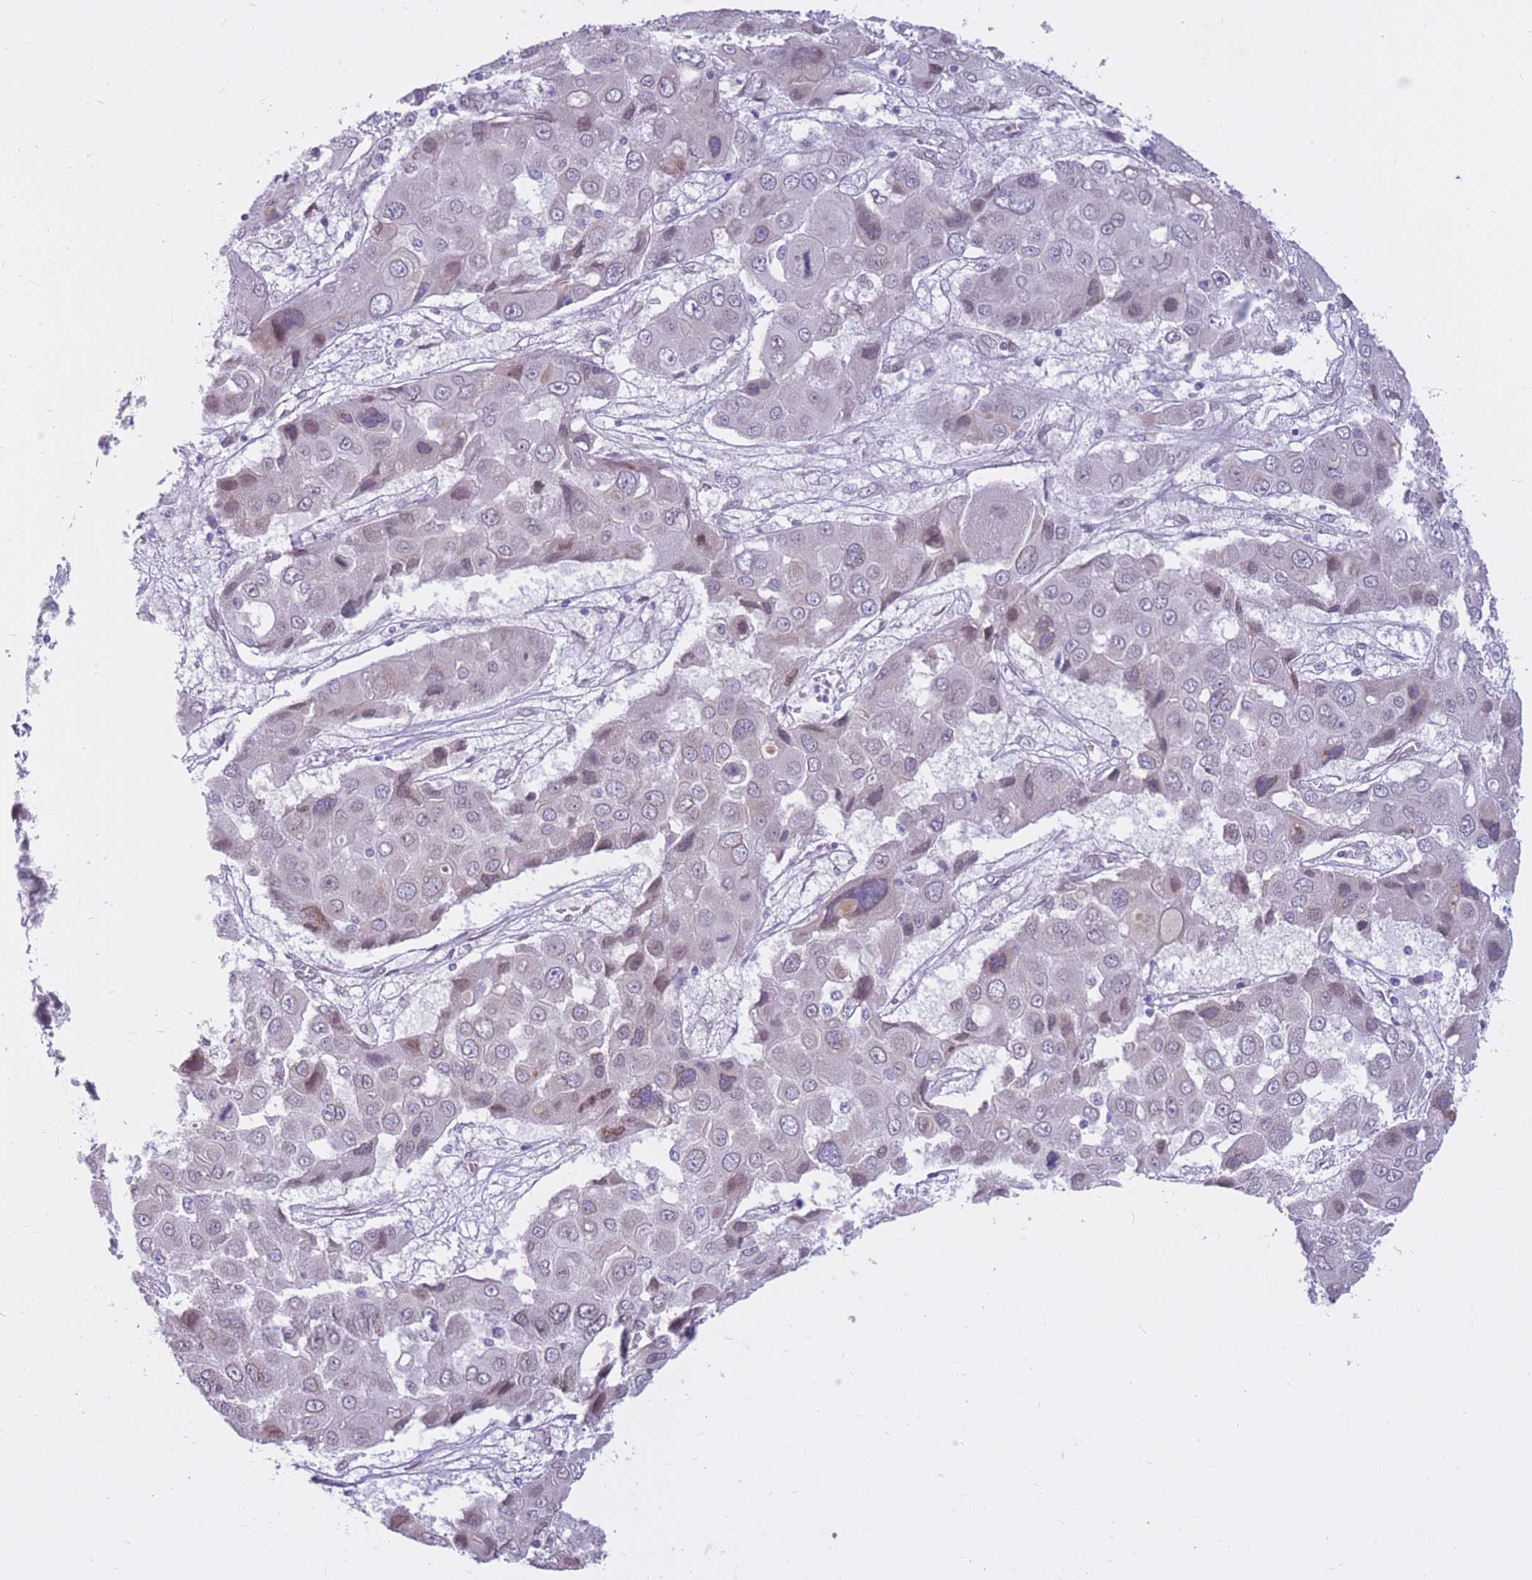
{"staining": {"intensity": "weak", "quantity": "<25%", "location": "nuclear"}, "tissue": "liver cancer", "cell_type": "Tumor cells", "image_type": "cancer", "snomed": [{"axis": "morphology", "description": "Cholangiocarcinoma"}, {"axis": "topography", "description": "Liver"}], "caption": "Tumor cells are negative for protein expression in human liver cancer.", "gene": "HOOK2", "patient": {"sex": "male", "age": 67}}